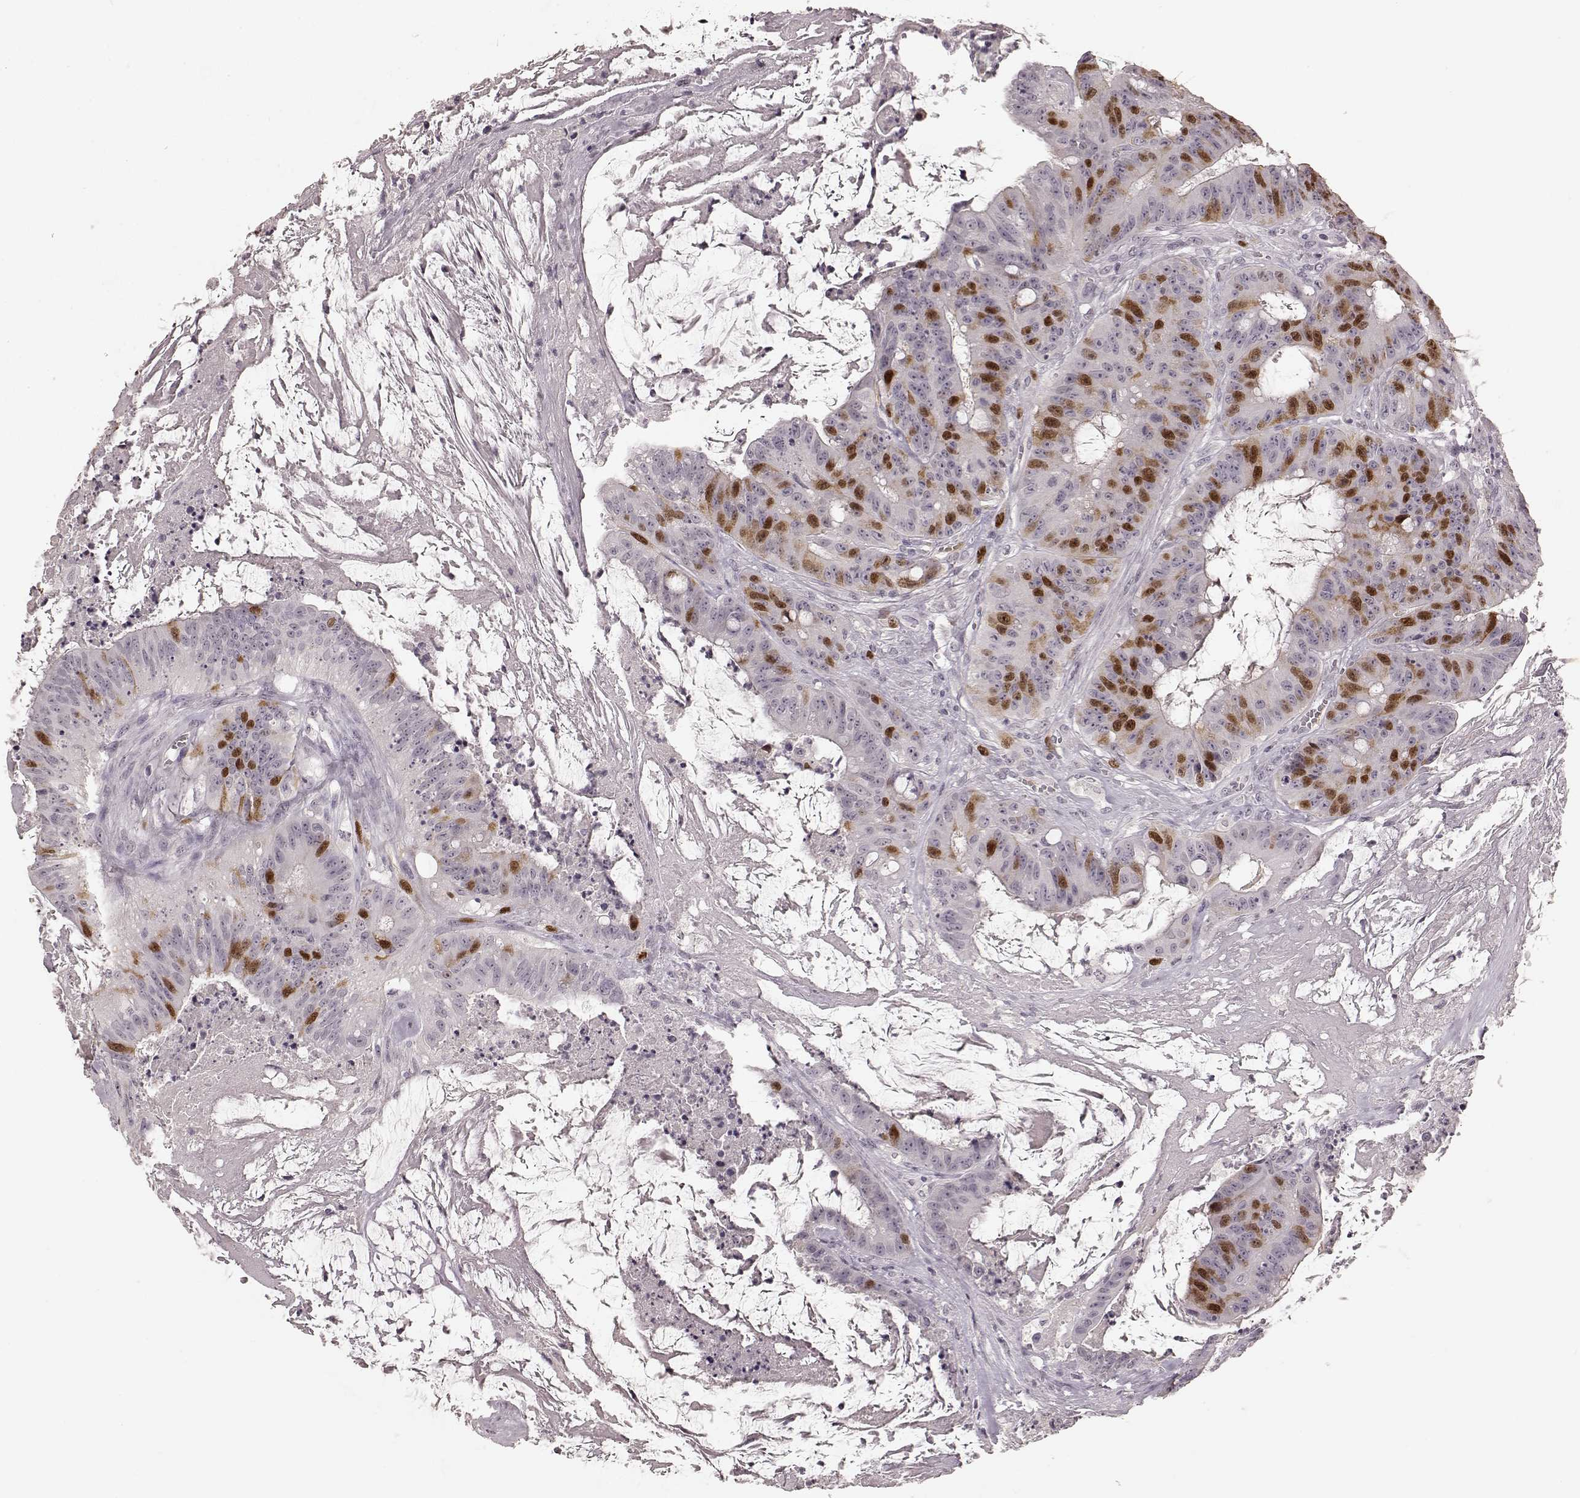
{"staining": {"intensity": "strong", "quantity": "<25%", "location": "nuclear"}, "tissue": "colorectal cancer", "cell_type": "Tumor cells", "image_type": "cancer", "snomed": [{"axis": "morphology", "description": "Adenocarcinoma, NOS"}, {"axis": "topography", "description": "Colon"}], "caption": "Protein expression analysis of human colorectal cancer (adenocarcinoma) reveals strong nuclear positivity in about <25% of tumor cells. Nuclei are stained in blue.", "gene": "CCNA2", "patient": {"sex": "male", "age": 33}}